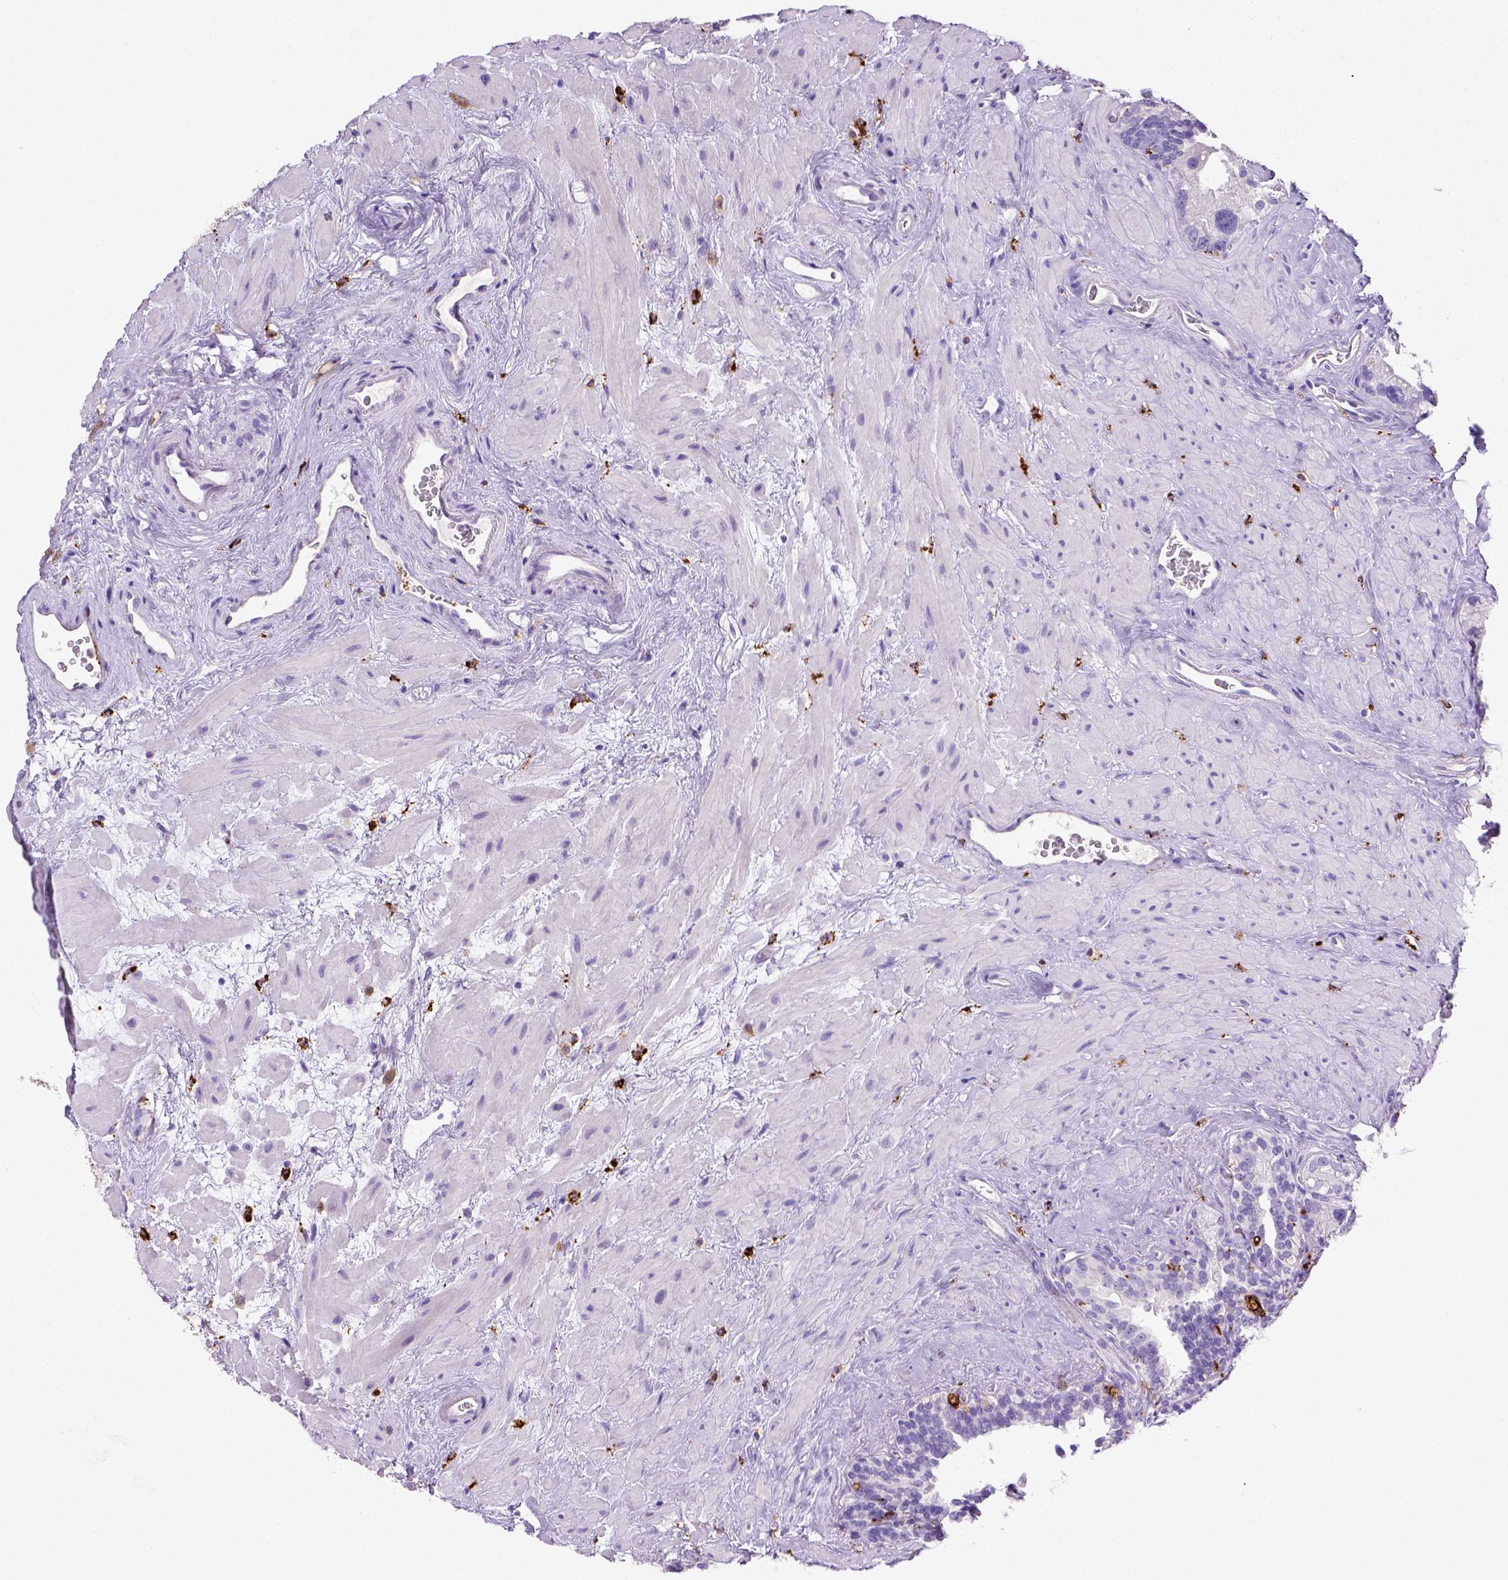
{"staining": {"intensity": "negative", "quantity": "none", "location": "none"}, "tissue": "seminal vesicle", "cell_type": "Glandular cells", "image_type": "normal", "snomed": [{"axis": "morphology", "description": "Normal tissue, NOS"}, {"axis": "topography", "description": "Seminal veicle"}], "caption": "This is an immunohistochemistry (IHC) micrograph of unremarkable seminal vesicle. There is no positivity in glandular cells.", "gene": "CD68", "patient": {"sex": "male", "age": 71}}